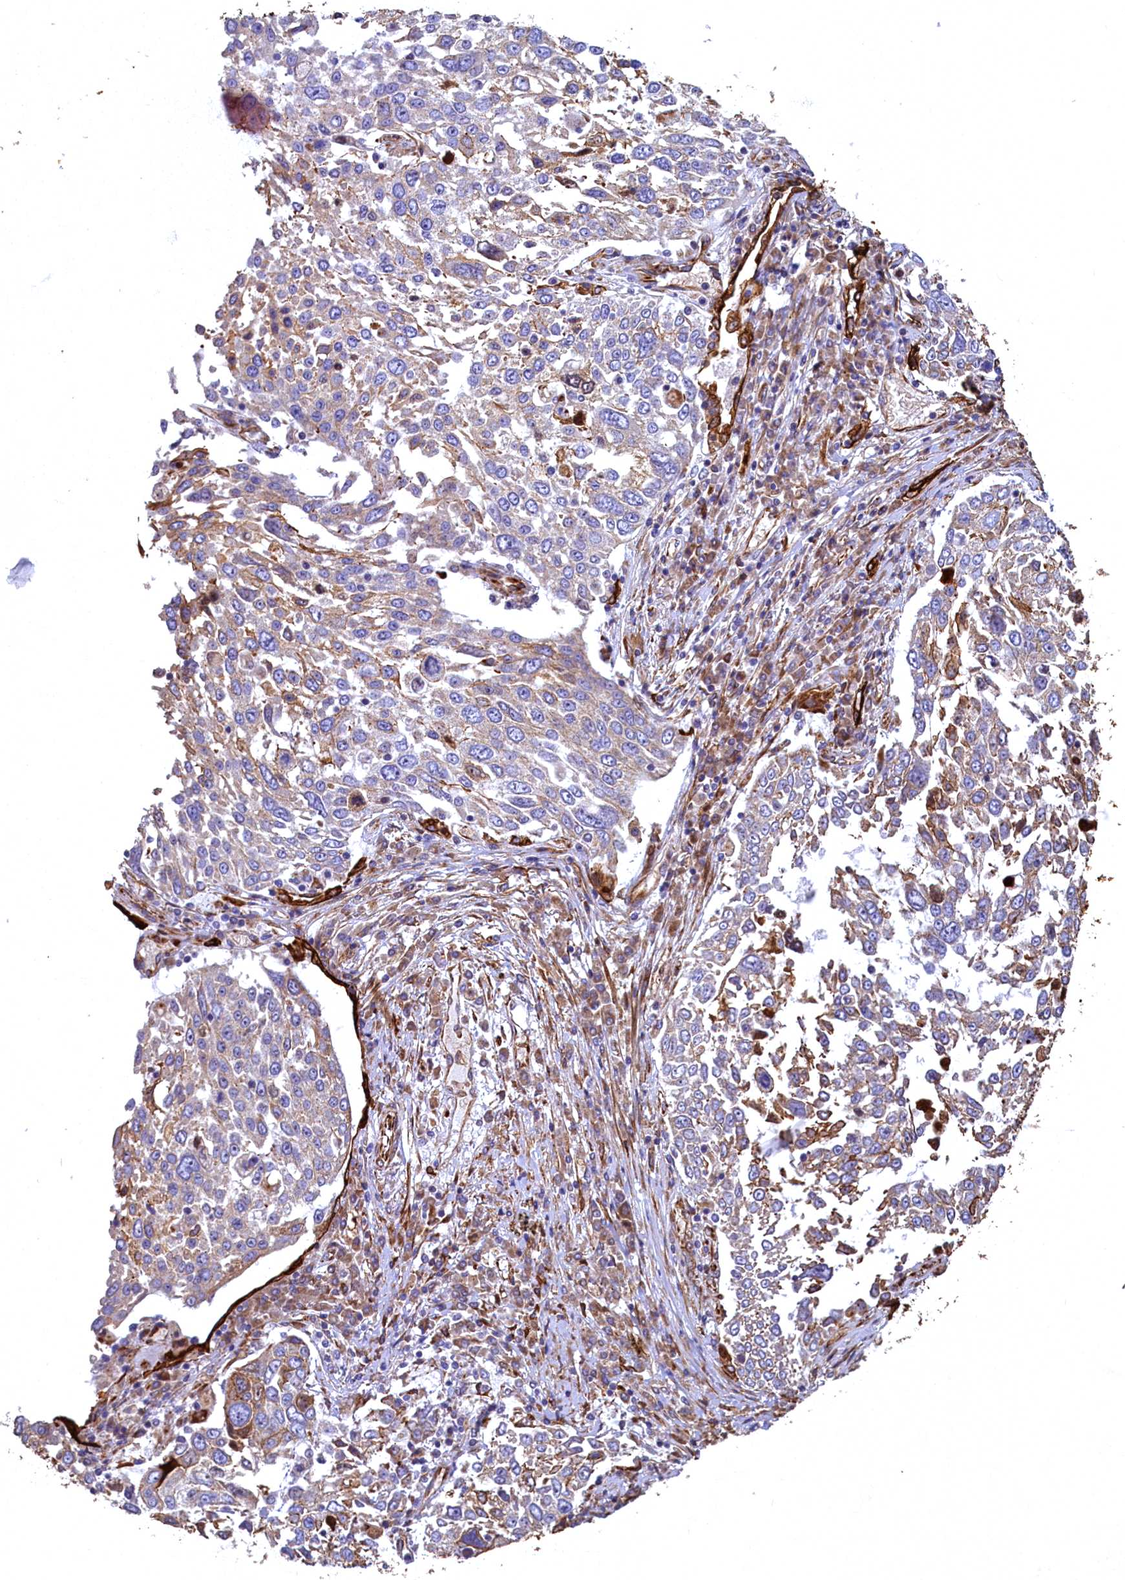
{"staining": {"intensity": "moderate", "quantity": "25%-75%", "location": "cytoplasmic/membranous"}, "tissue": "lung cancer", "cell_type": "Tumor cells", "image_type": "cancer", "snomed": [{"axis": "morphology", "description": "Squamous cell carcinoma, NOS"}, {"axis": "topography", "description": "Lung"}], "caption": "A high-resolution image shows immunohistochemistry (IHC) staining of squamous cell carcinoma (lung), which exhibits moderate cytoplasmic/membranous expression in approximately 25%-75% of tumor cells.", "gene": "LRRC57", "patient": {"sex": "male", "age": 65}}